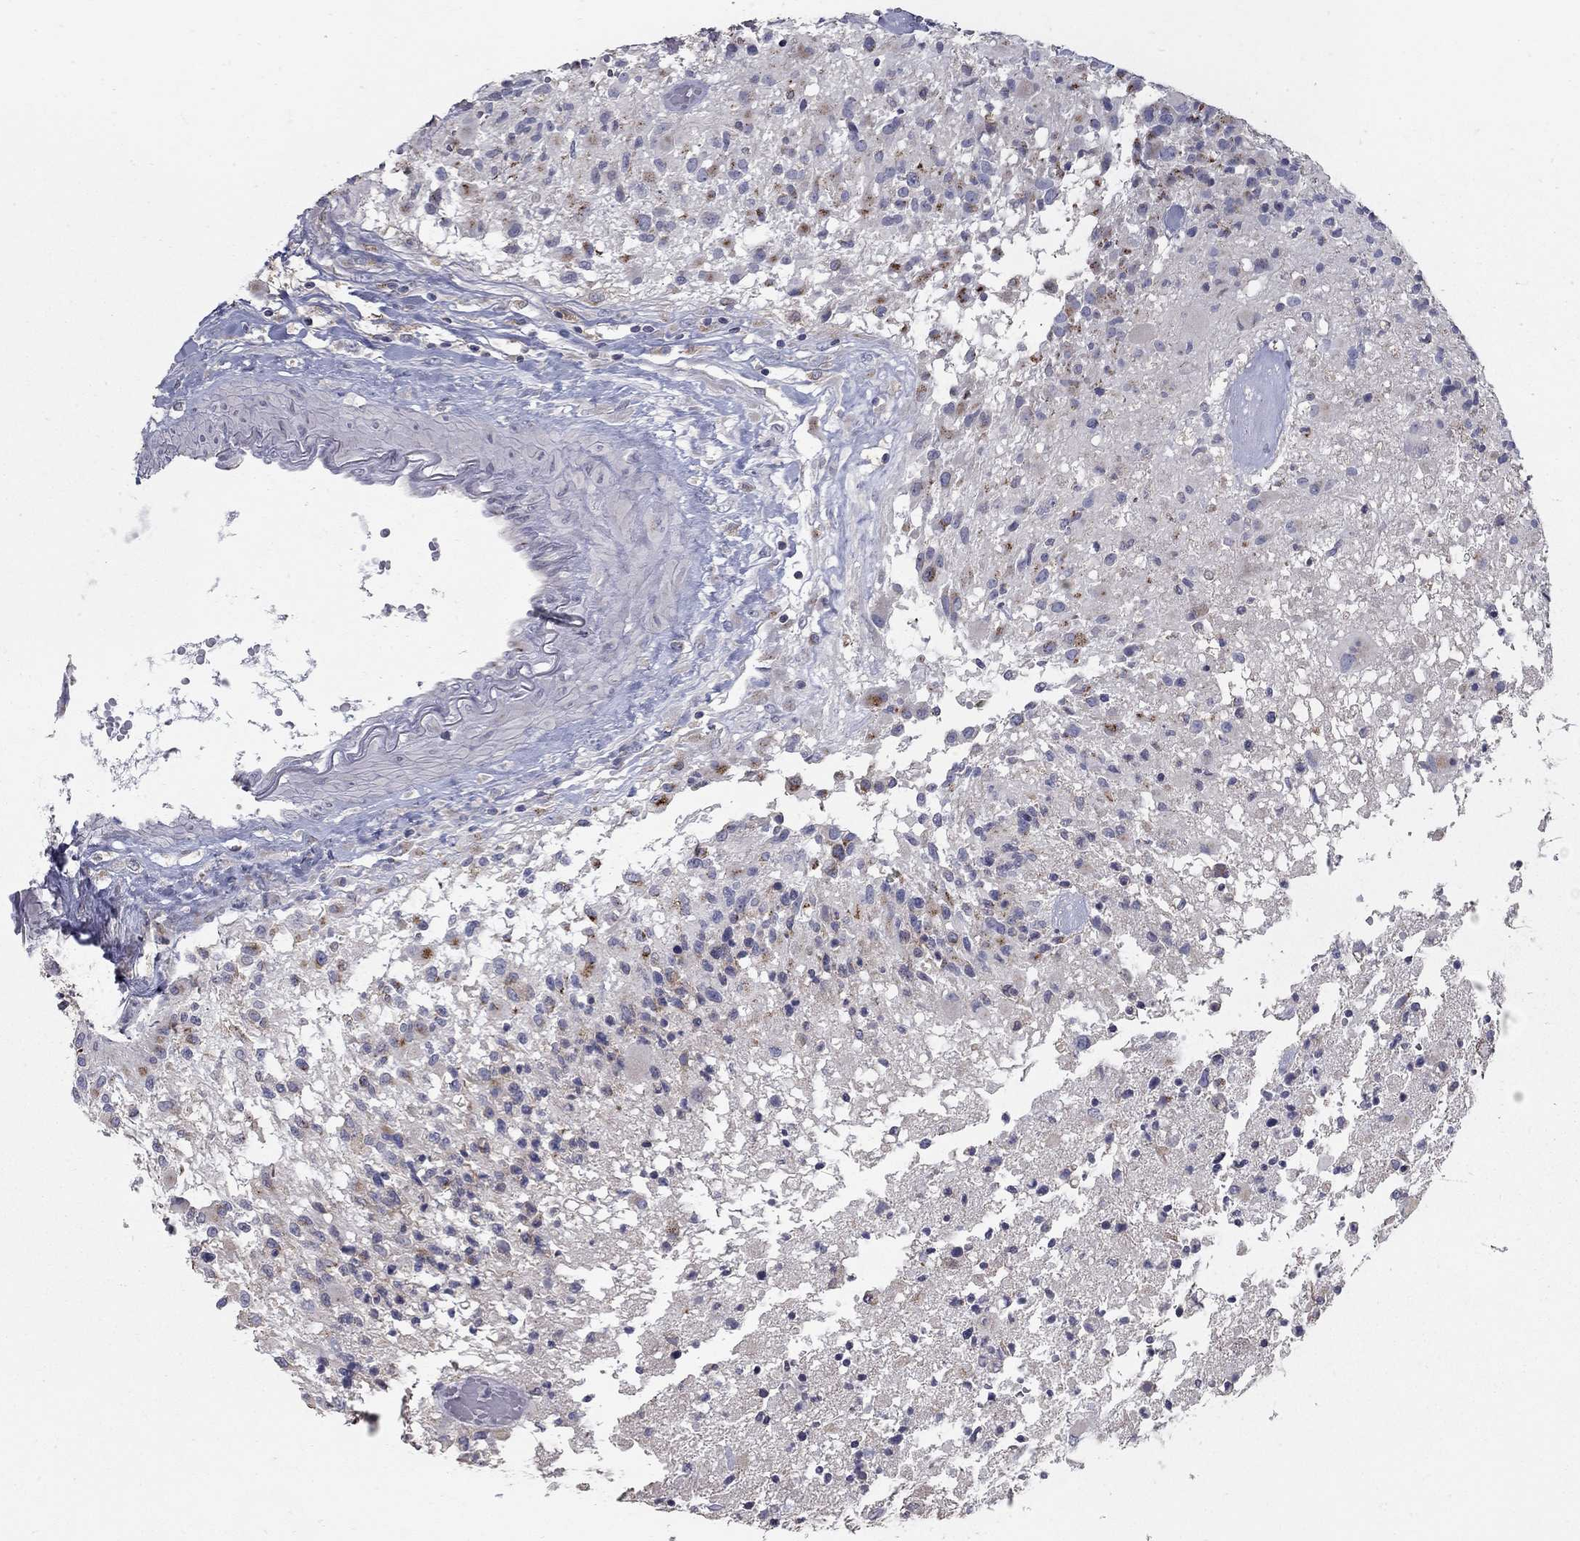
{"staining": {"intensity": "strong", "quantity": "<25%", "location": "cytoplasmic/membranous"}, "tissue": "glioma", "cell_type": "Tumor cells", "image_type": "cancer", "snomed": [{"axis": "morphology", "description": "Glioma, malignant, High grade"}, {"axis": "topography", "description": "Brain"}], "caption": "About <25% of tumor cells in human glioma demonstrate strong cytoplasmic/membranous protein staining as visualized by brown immunohistochemical staining.", "gene": "KIAA0319L", "patient": {"sex": "female", "age": 63}}